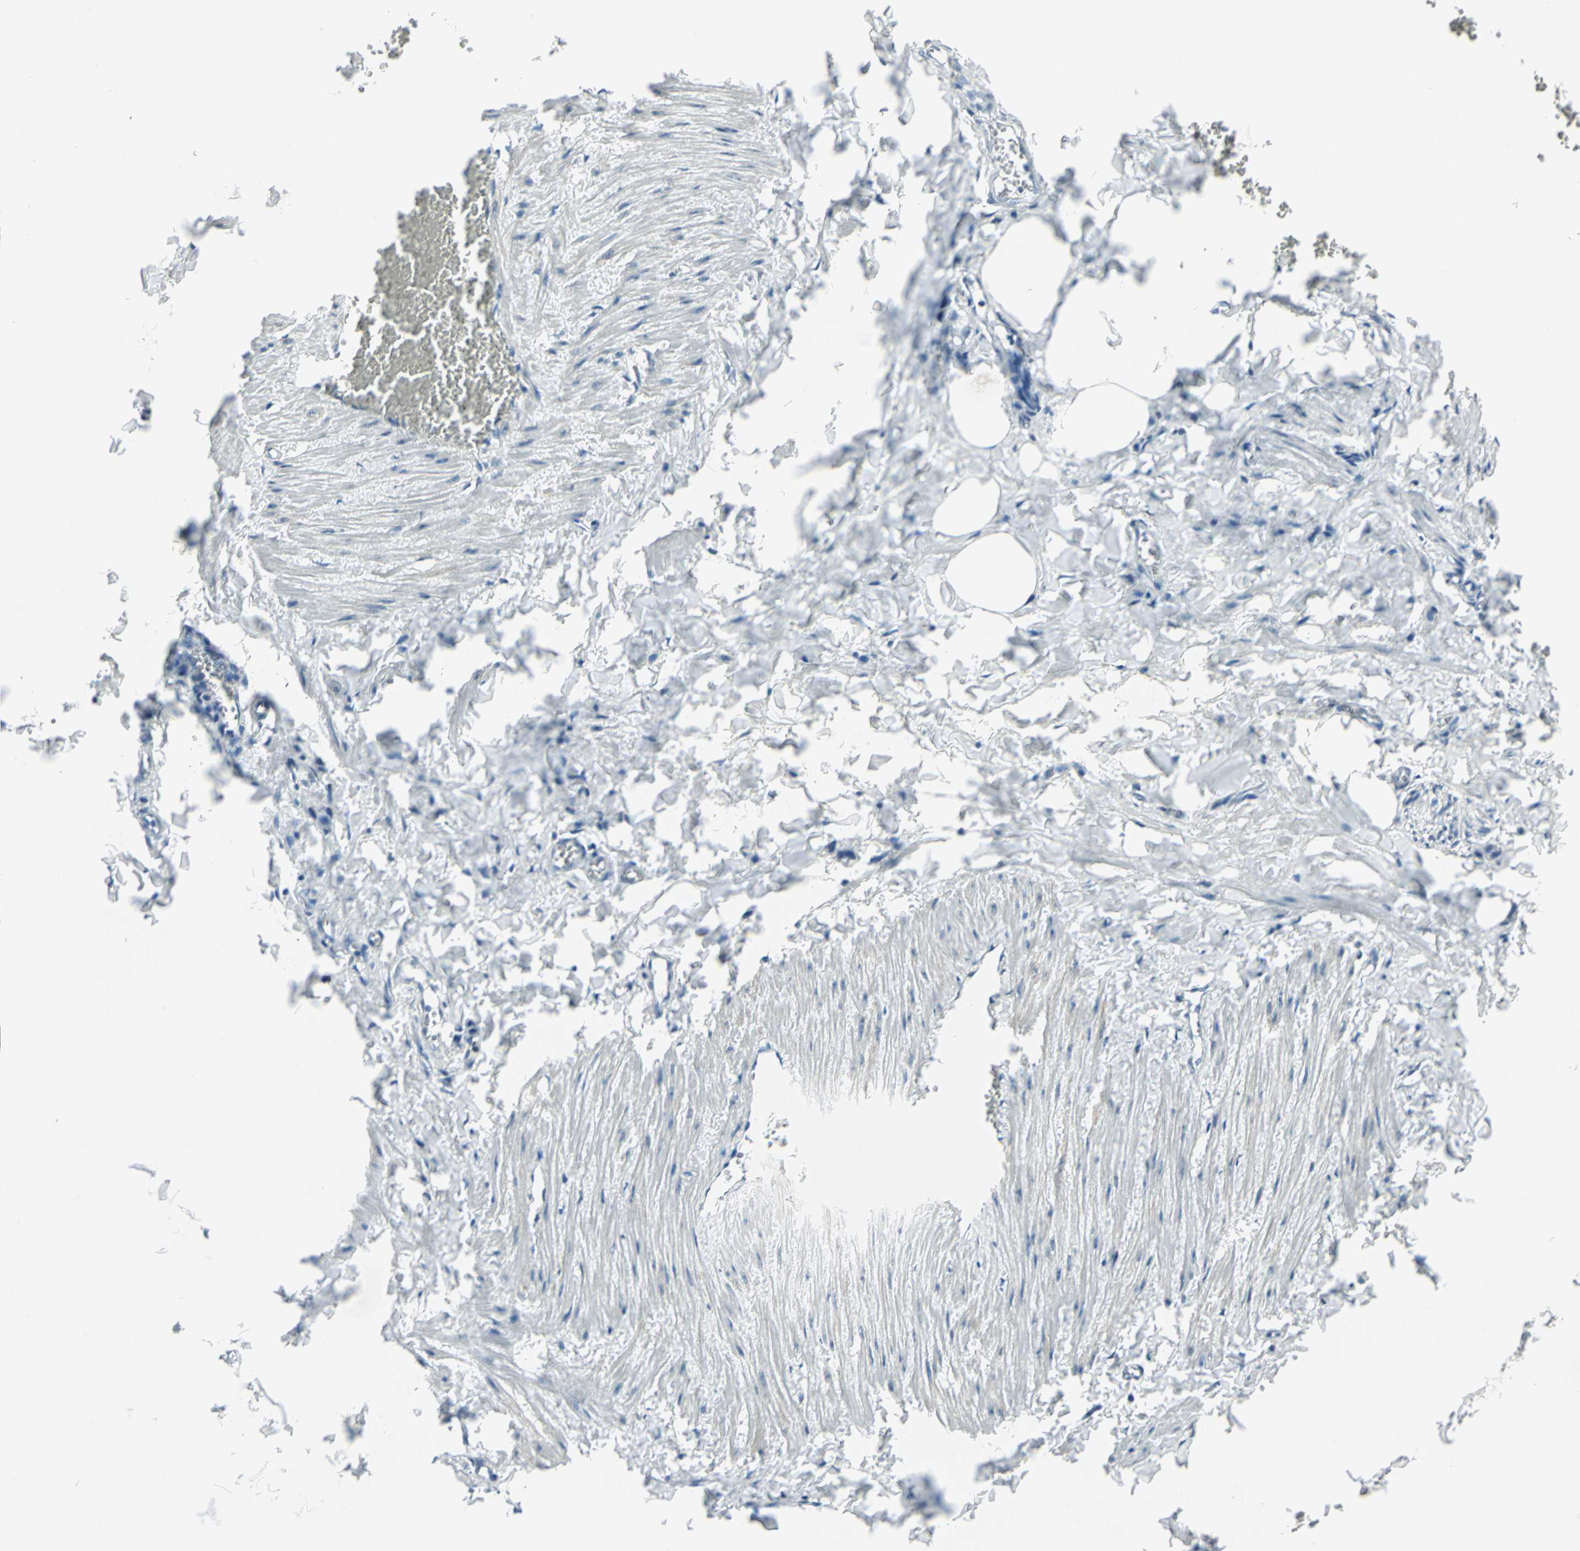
{"staining": {"intensity": "negative", "quantity": "none", "location": "none"}, "tissue": "adipose tissue", "cell_type": "Adipocytes", "image_type": "normal", "snomed": [{"axis": "morphology", "description": "Normal tissue, NOS"}, {"axis": "topography", "description": "Vascular tissue"}], "caption": "High power microscopy image of an immunohistochemistry (IHC) micrograph of unremarkable adipose tissue, revealing no significant staining in adipocytes.", "gene": "MTA1", "patient": {"sex": "male", "age": 41}}